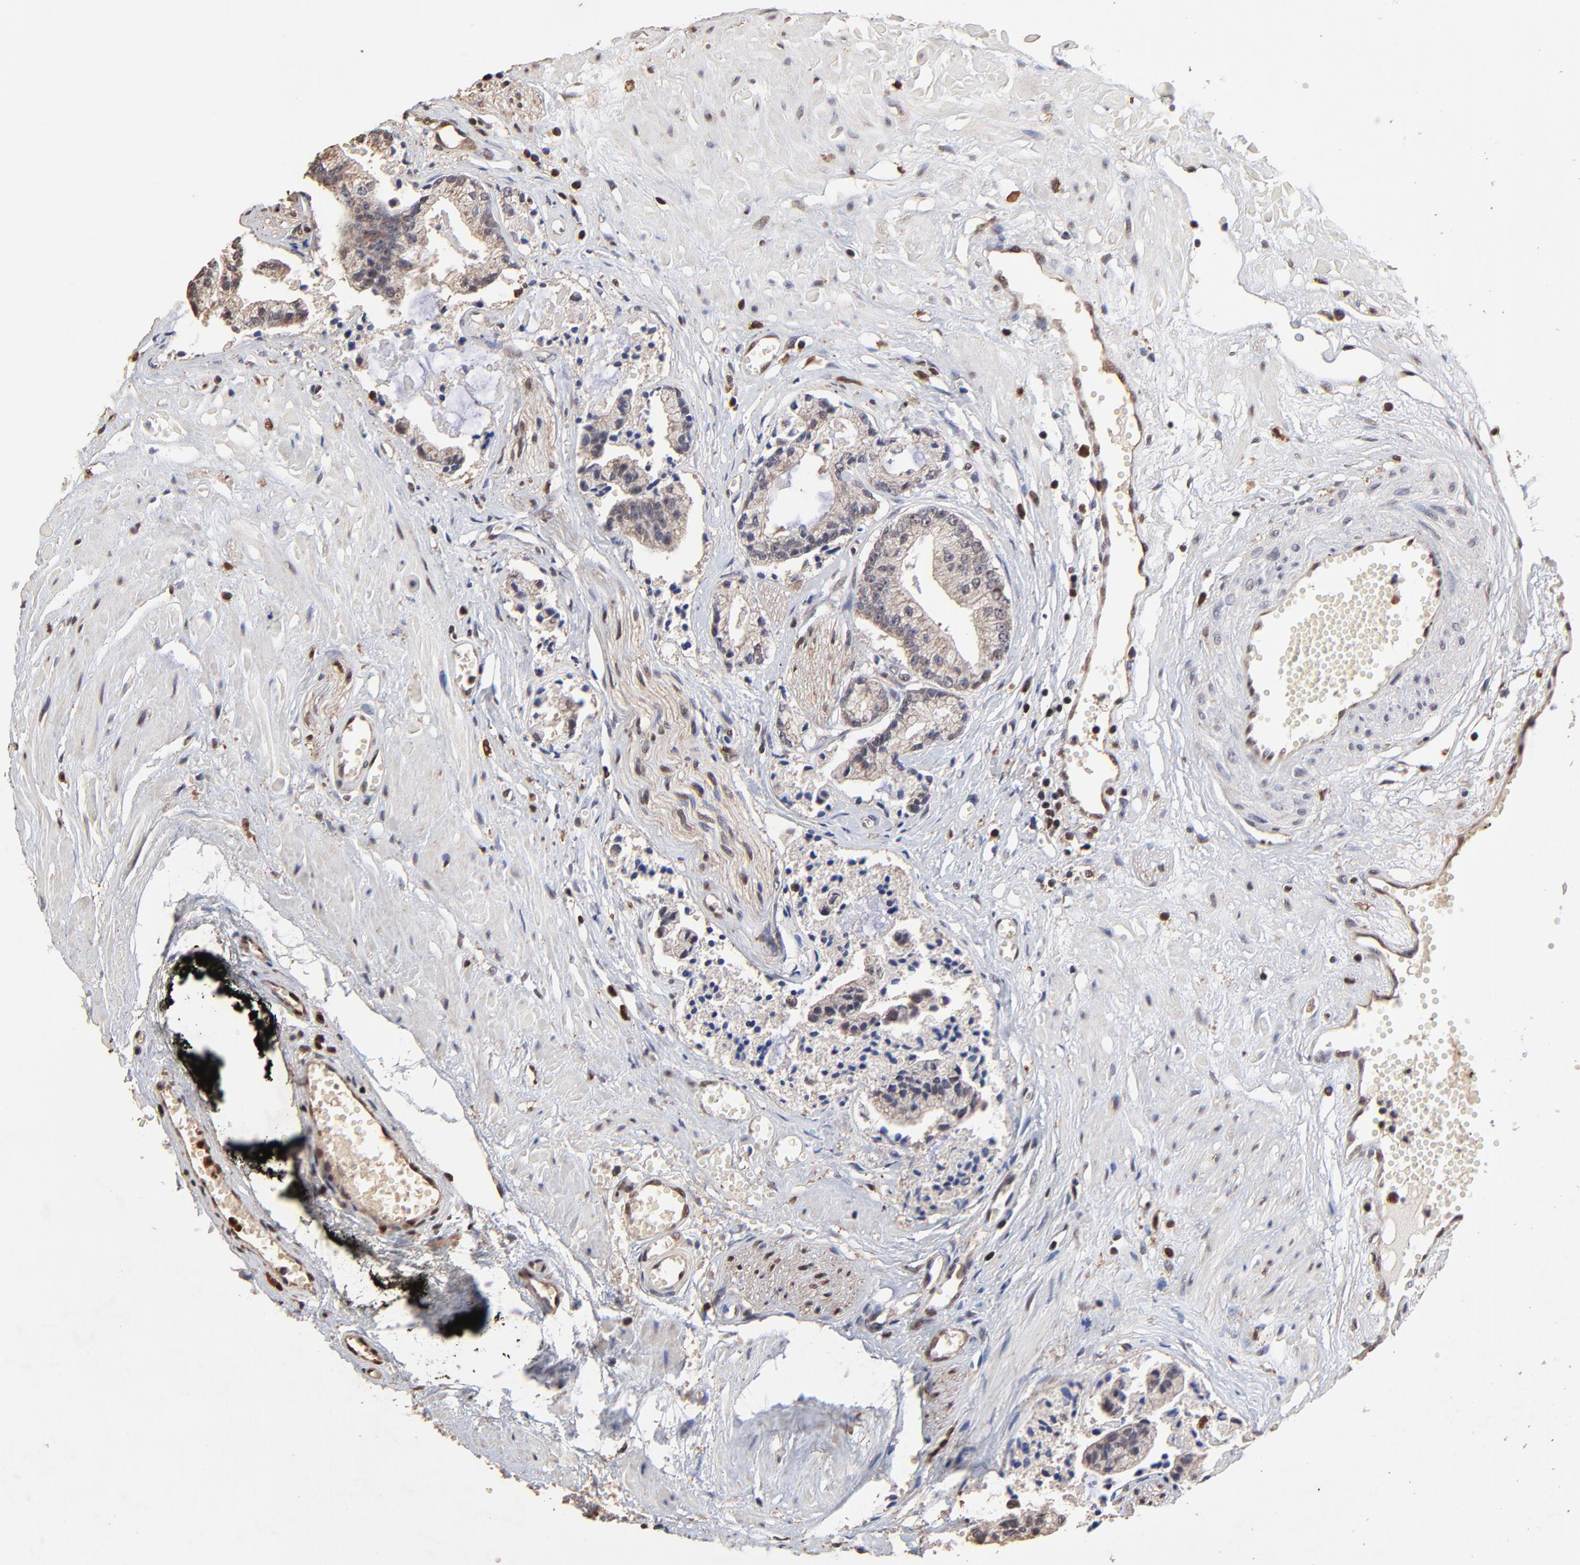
{"staining": {"intensity": "weak", "quantity": ">75%", "location": "cytoplasmic/membranous"}, "tissue": "prostate cancer", "cell_type": "Tumor cells", "image_type": "cancer", "snomed": [{"axis": "morphology", "description": "Adenocarcinoma, High grade"}, {"axis": "topography", "description": "Prostate"}], "caption": "Immunohistochemistry (IHC) micrograph of neoplastic tissue: human prostate cancer (adenocarcinoma (high-grade)) stained using immunohistochemistry (IHC) shows low levels of weak protein expression localized specifically in the cytoplasmic/membranous of tumor cells, appearing as a cytoplasmic/membranous brown color.", "gene": "CASP1", "patient": {"sex": "male", "age": 56}}